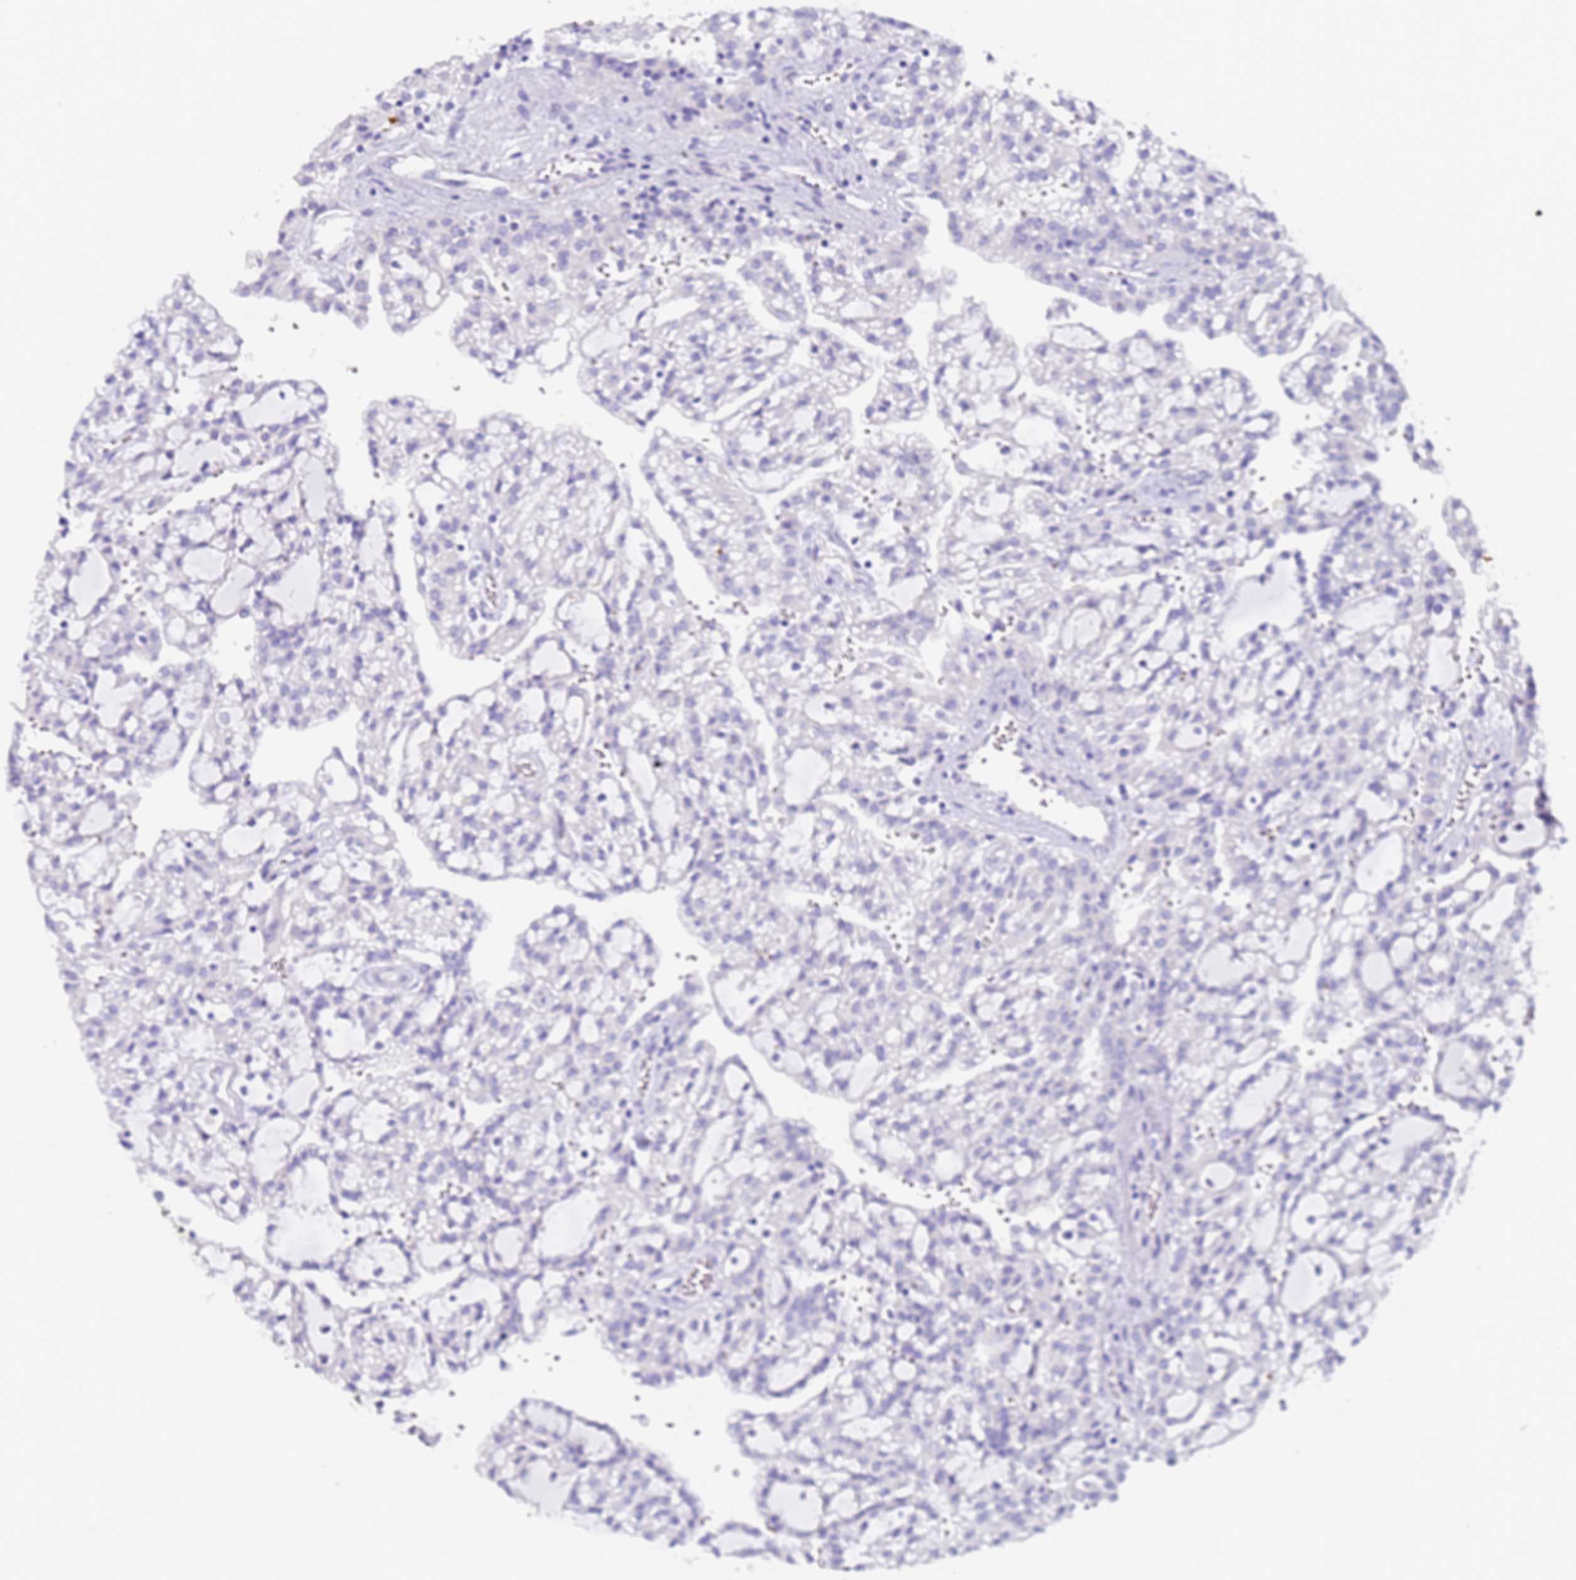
{"staining": {"intensity": "negative", "quantity": "none", "location": "none"}, "tissue": "renal cancer", "cell_type": "Tumor cells", "image_type": "cancer", "snomed": [{"axis": "morphology", "description": "Adenocarcinoma, NOS"}, {"axis": "topography", "description": "Kidney"}], "caption": "The photomicrograph displays no staining of tumor cells in renal cancer (adenocarcinoma). Brightfield microscopy of immunohistochemistry (IHC) stained with DAB (3,3'-diaminobenzidine) (brown) and hematoxylin (blue), captured at high magnification.", "gene": "RNASE2", "patient": {"sex": "male", "age": 63}}